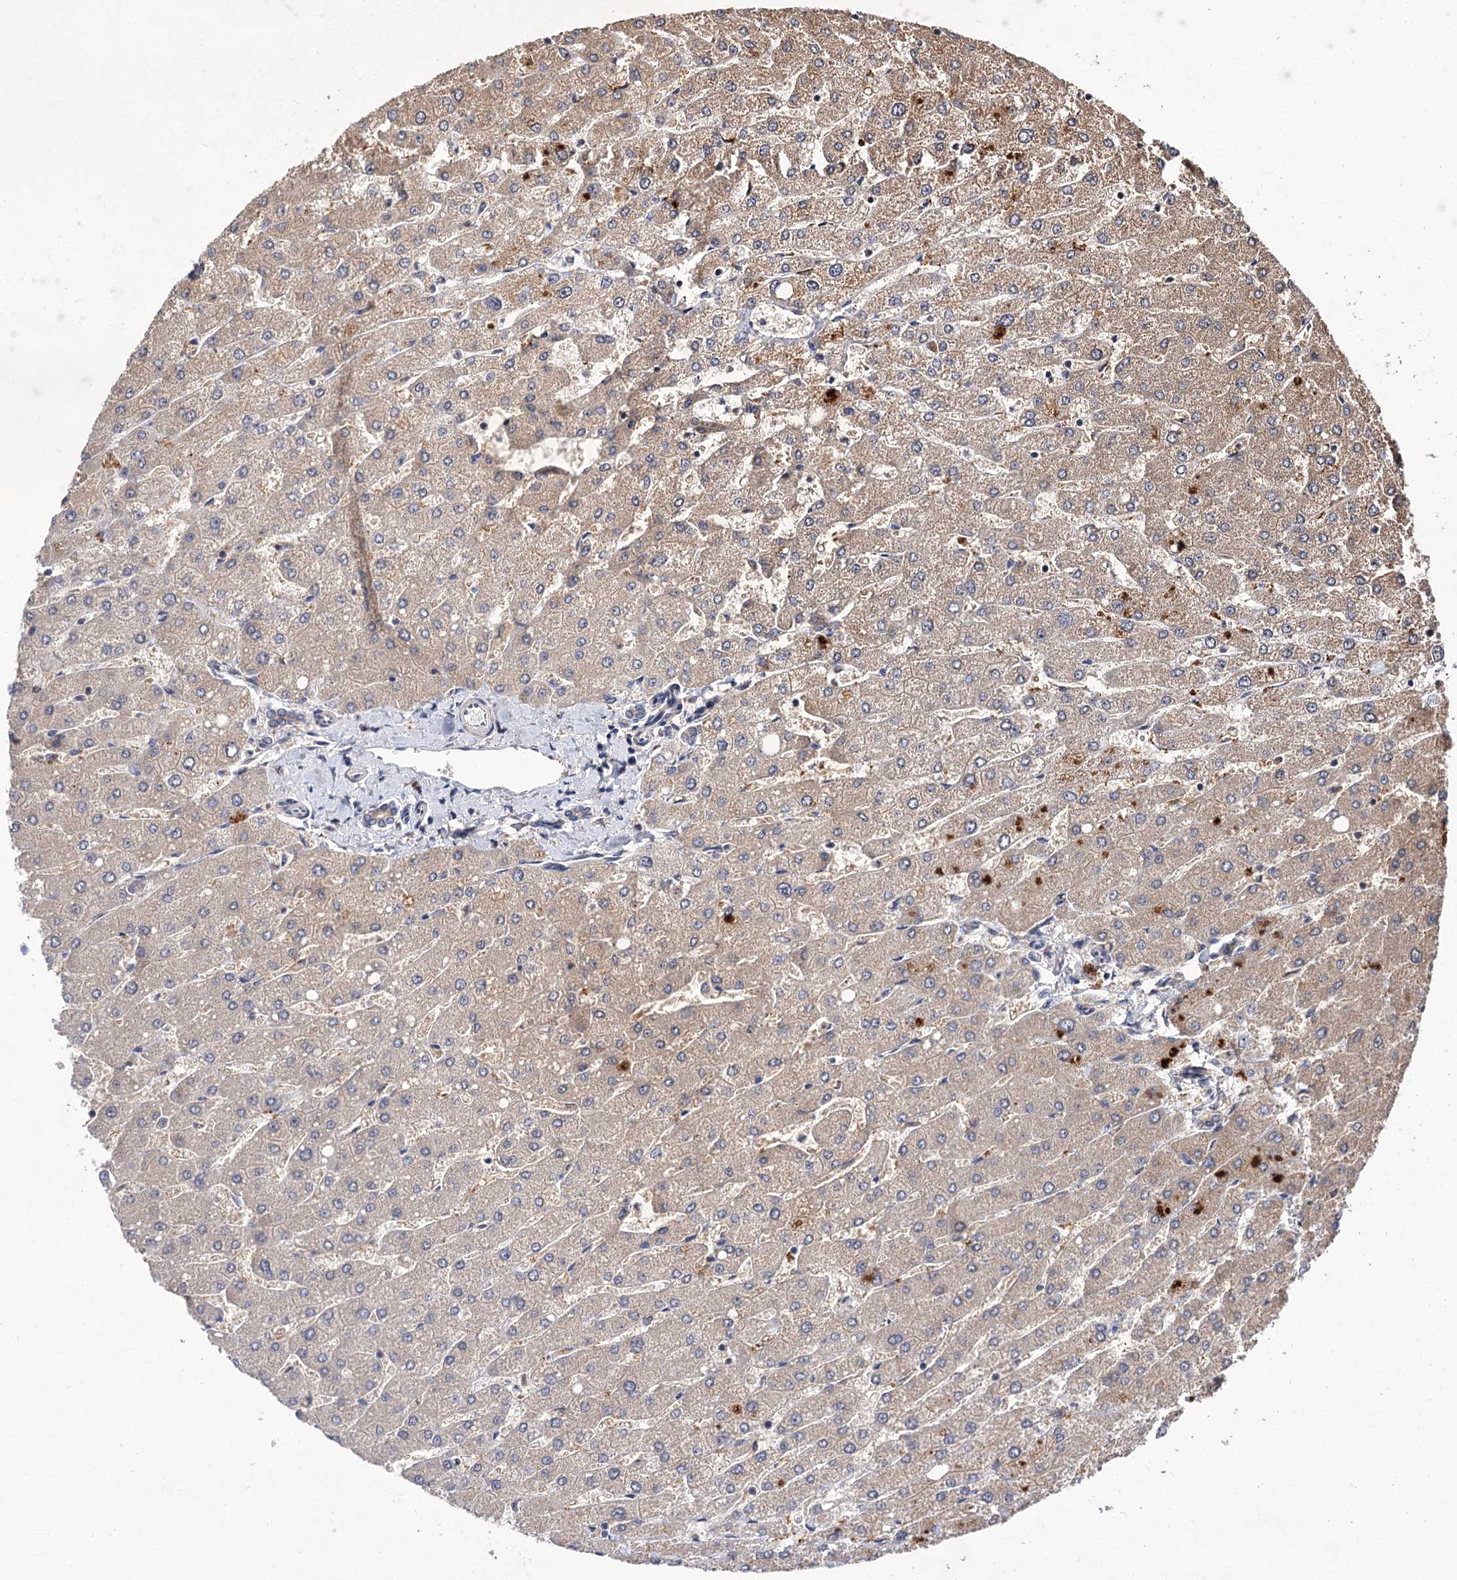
{"staining": {"intensity": "negative", "quantity": "none", "location": "none"}, "tissue": "liver", "cell_type": "Cholangiocytes", "image_type": "normal", "snomed": [{"axis": "morphology", "description": "Normal tissue, NOS"}, {"axis": "topography", "description": "Liver"}], "caption": "Histopathology image shows no protein expression in cholangiocytes of benign liver.", "gene": "FBXW8", "patient": {"sex": "male", "age": 55}}